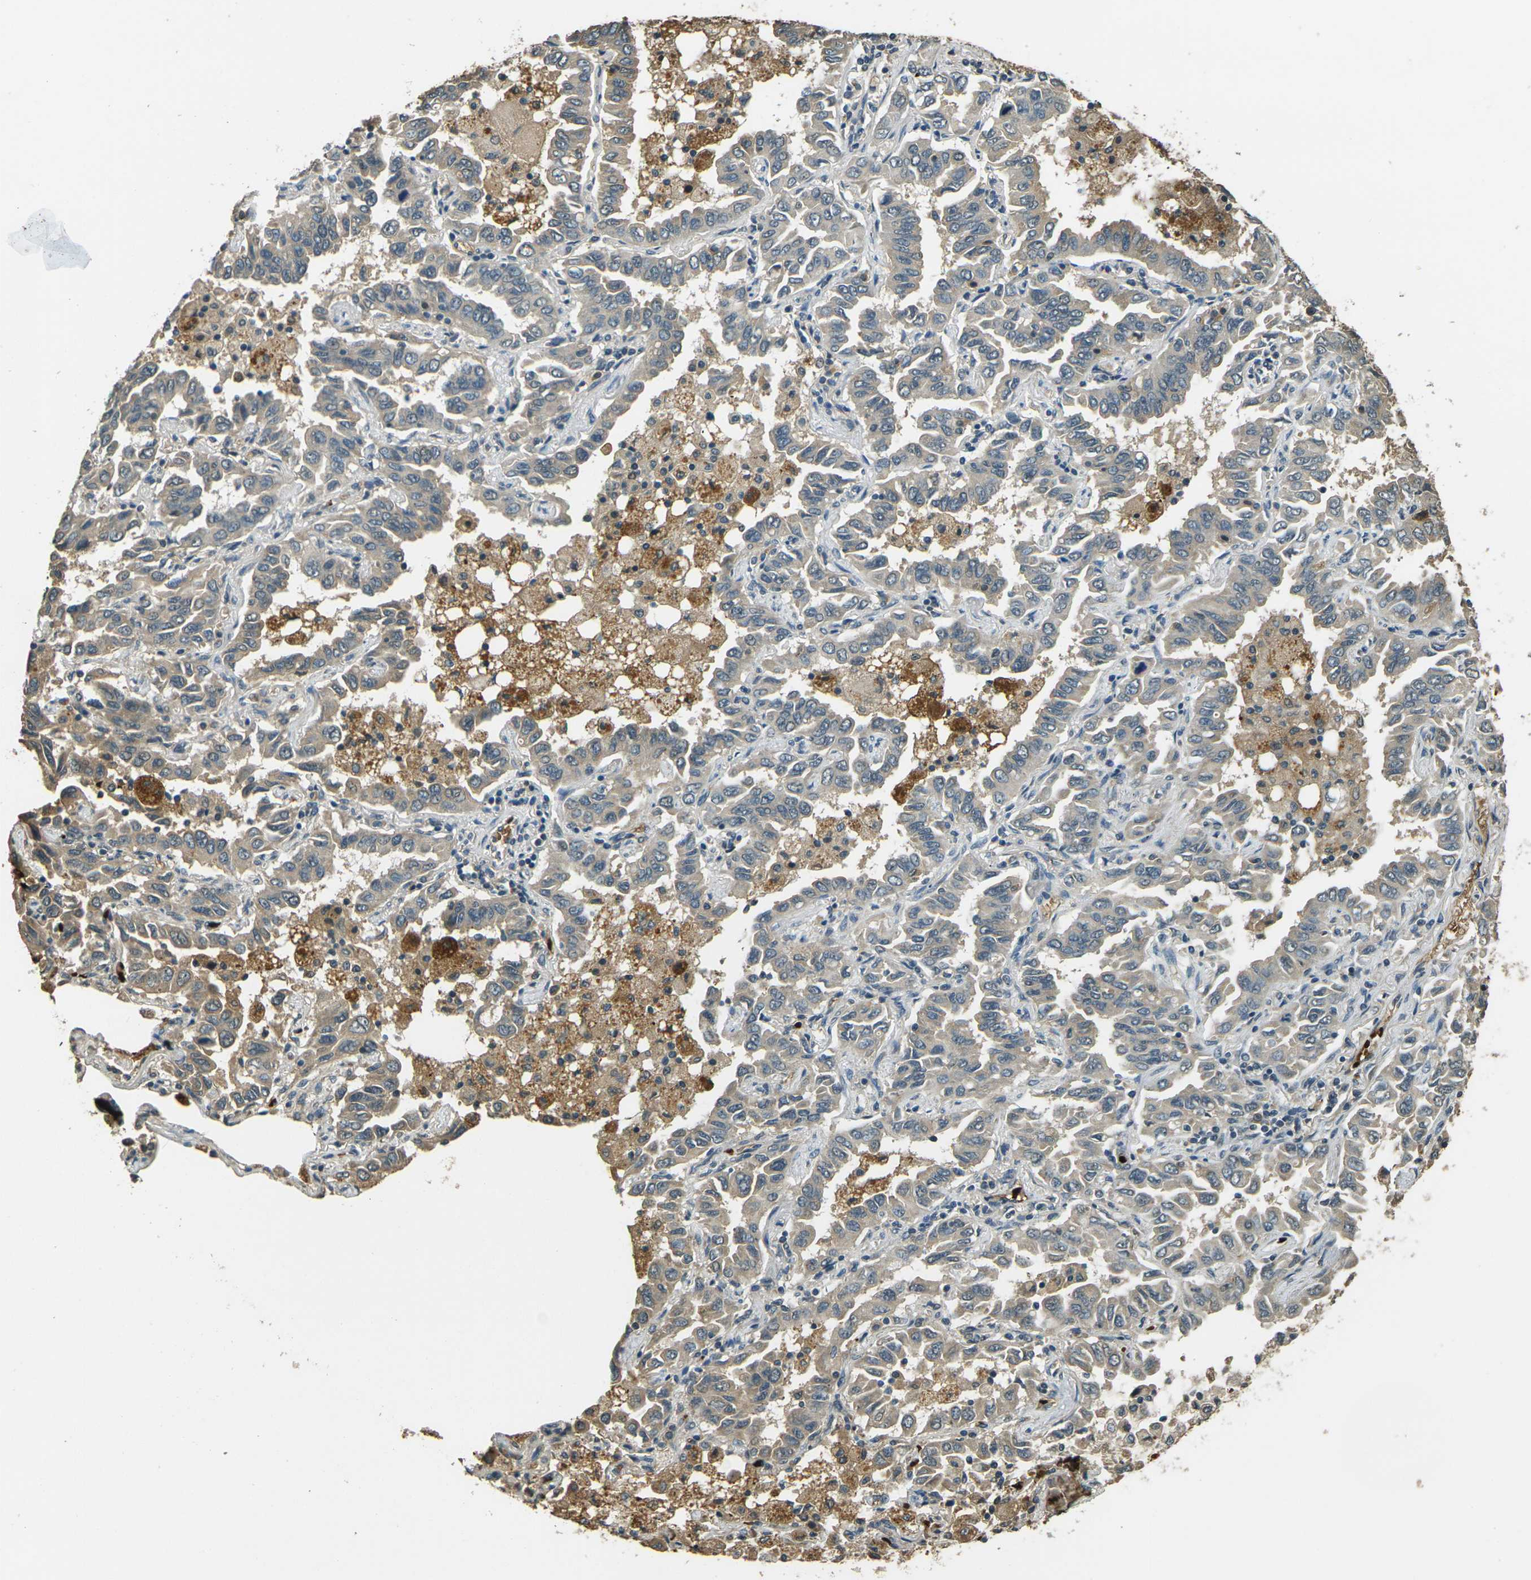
{"staining": {"intensity": "weak", "quantity": ">75%", "location": "cytoplasmic/membranous"}, "tissue": "lung cancer", "cell_type": "Tumor cells", "image_type": "cancer", "snomed": [{"axis": "morphology", "description": "Adenocarcinoma, NOS"}, {"axis": "topography", "description": "Lung"}], "caption": "Tumor cells demonstrate weak cytoplasmic/membranous staining in approximately >75% of cells in lung cancer (adenocarcinoma). The staining was performed using DAB, with brown indicating positive protein expression. Nuclei are stained blue with hematoxylin.", "gene": "TOR1A", "patient": {"sex": "male", "age": 64}}